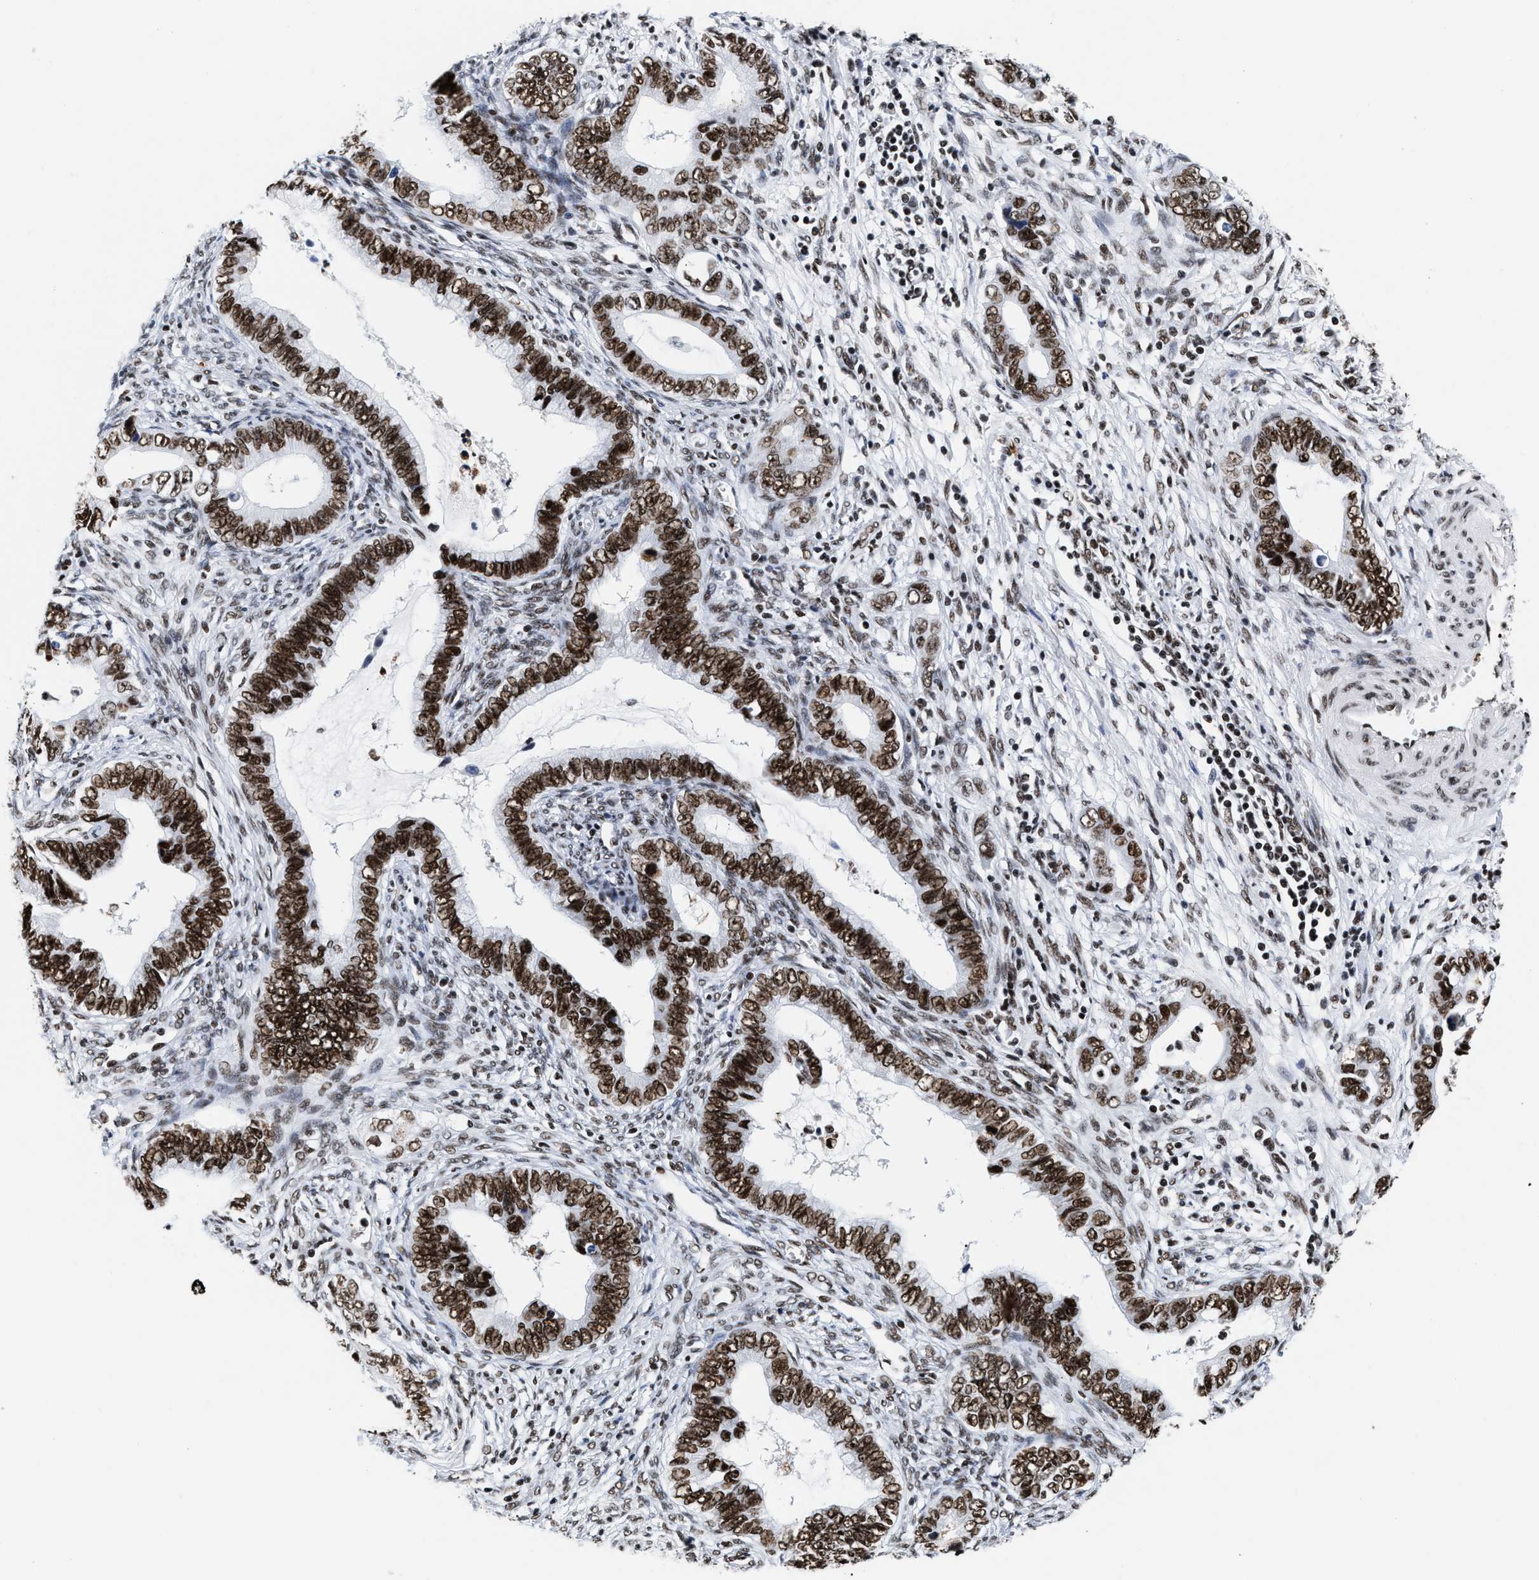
{"staining": {"intensity": "strong", "quantity": ">75%", "location": "nuclear"}, "tissue": "cervical cancer", "cell_type": "Tumor cells", "image_type": "cancer", "snomed": [{"axis": "morphology", "description": "Adenocarcinoma, NOS"}, {"axis": "topography", "description": "Cervix"}], "caption": "Protein analysis of cervical cancer (adenocarcinoma) tissue reveals strong nuclear expression in approximately >75% of tumor cells.", "gene": "RAD21", "patient": {"sex": "female", "age": 44}}